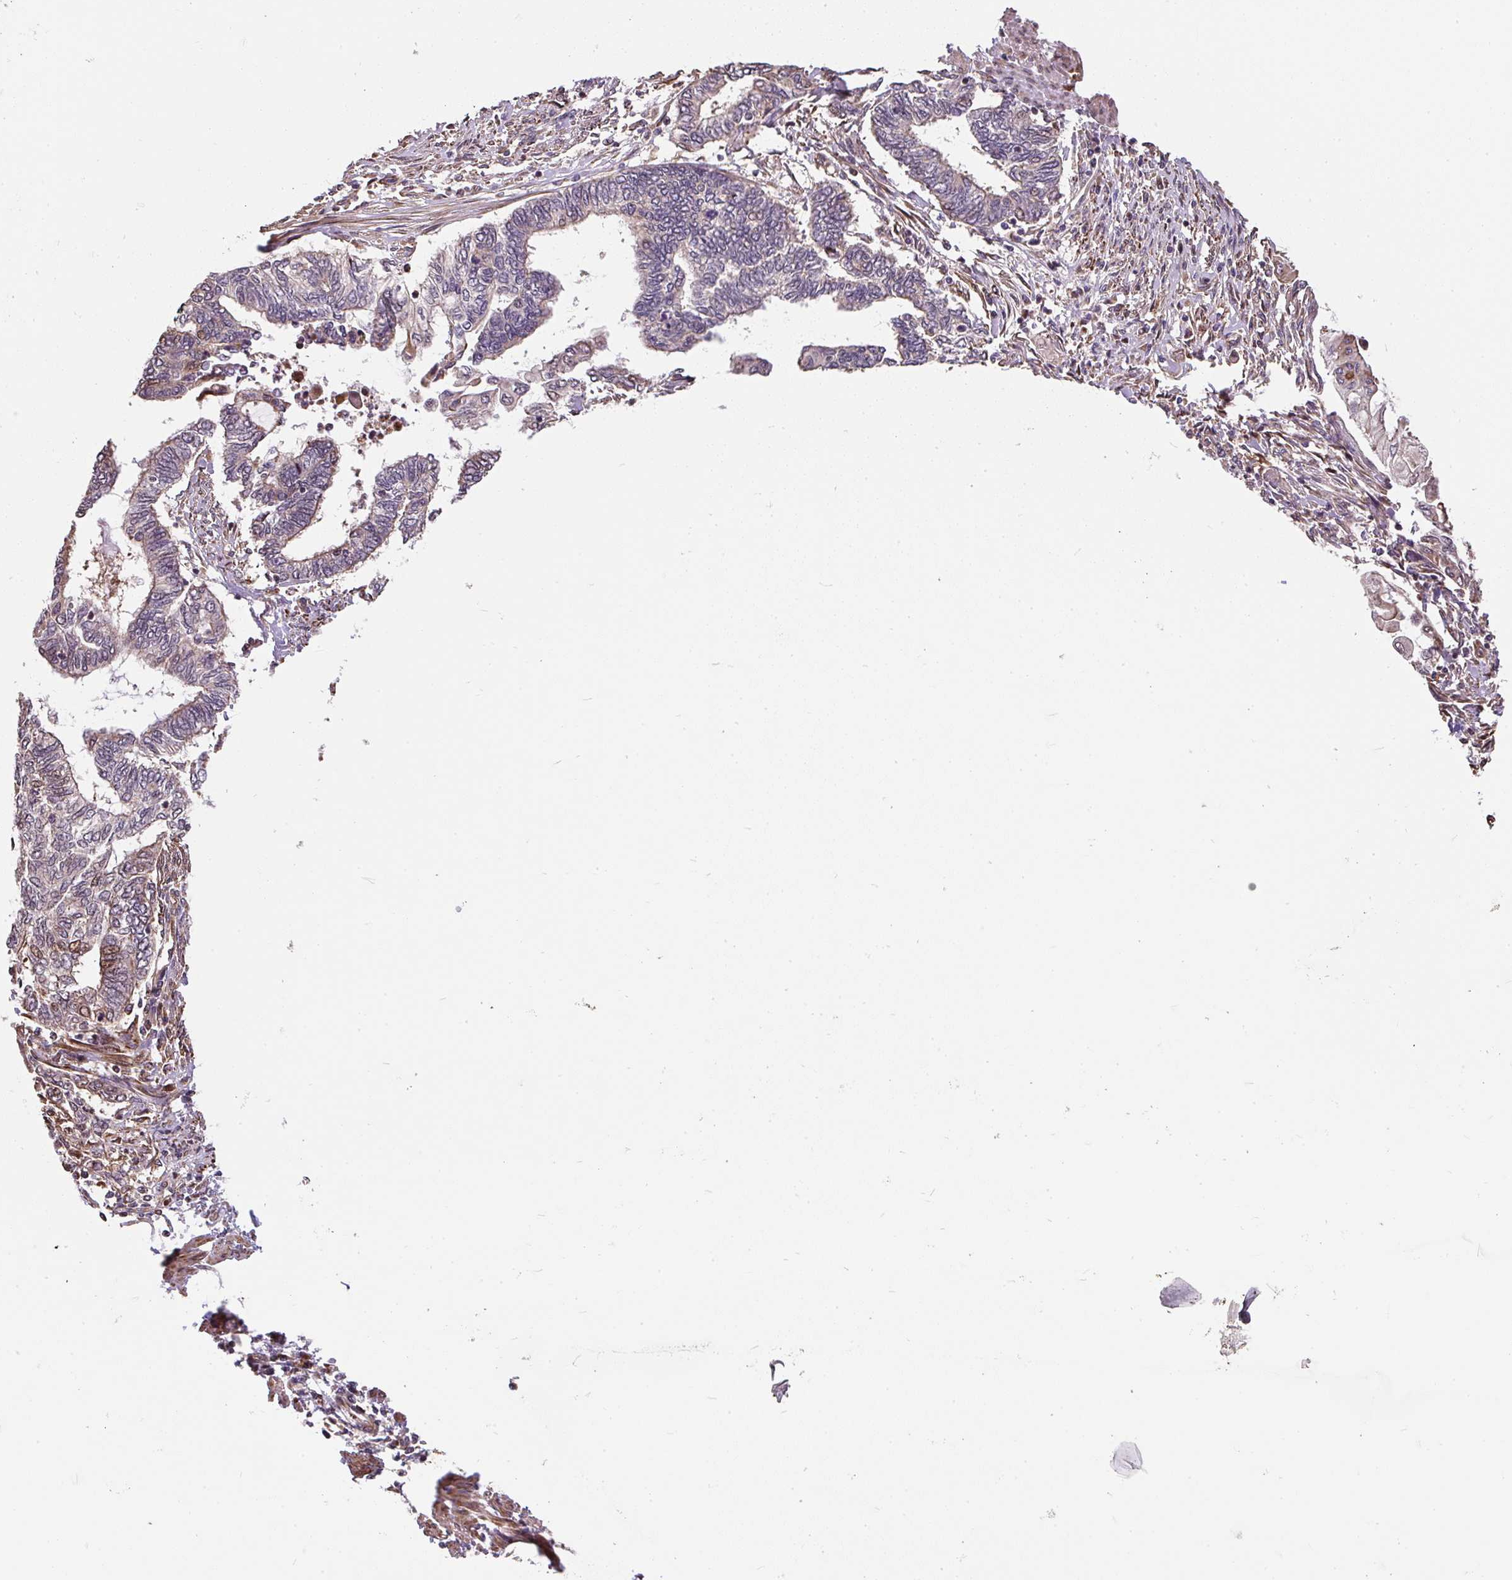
{"staining": {"intensity": "weak", "quantity": "<25%", "location": "nuclear"}, "tissue": "cervical cancer", "cell_type": "Tumor cells", "image_type": "cancer", "snomed": [{"axis": "morphology", "description": "Squamous cell carcinoma, NOS"}, {"axis": "topography", "description": "Cervix"}], "caption": "The image shows no staining of tumor cells in cervical squamous cell carcinoma.", "gene": "PUS7L", "patient": {"sex": "female", "age": 35}}